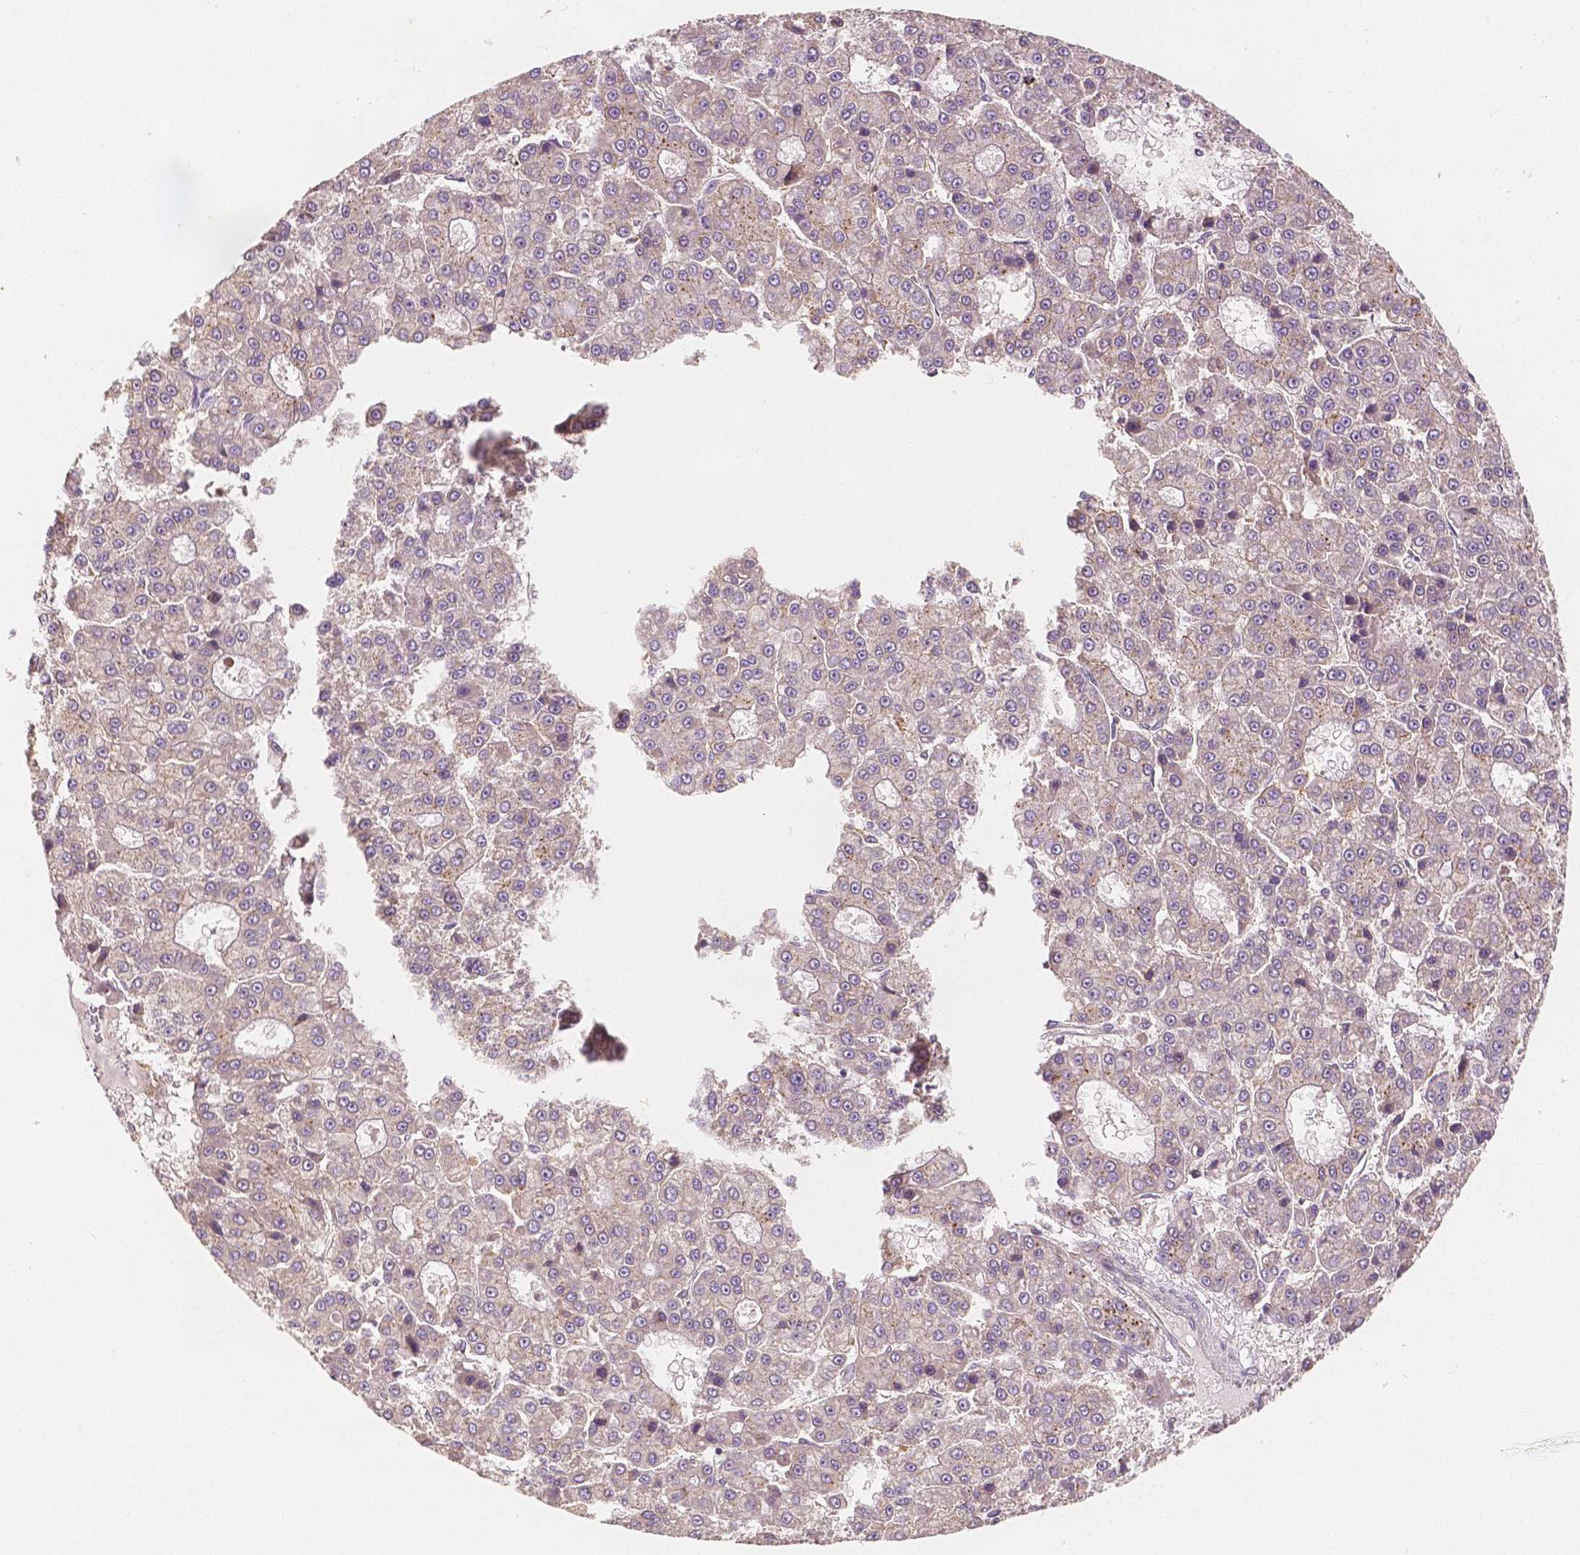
{"staining": {"intensity": "negative", "quantity": "none", "location": "none"}, "tissue": "liver cancer", "cell_type": "Tumor cells", "image_type": "cancer", "snomed": [{"axis": "morphology", "description": "Carcinoma, Hepatocellular, NOS"}, {"axis": "topography", "description": "Liver"}], "caption": "An IHC histopathology image of liver cancer (hepatocellular carcinoma) is shown. There is no staining in tumor cells of liver cancer (hepatocellular carcinoma).", "gene": "SNX12", "patient": {"sex": "male", "age": 70}}